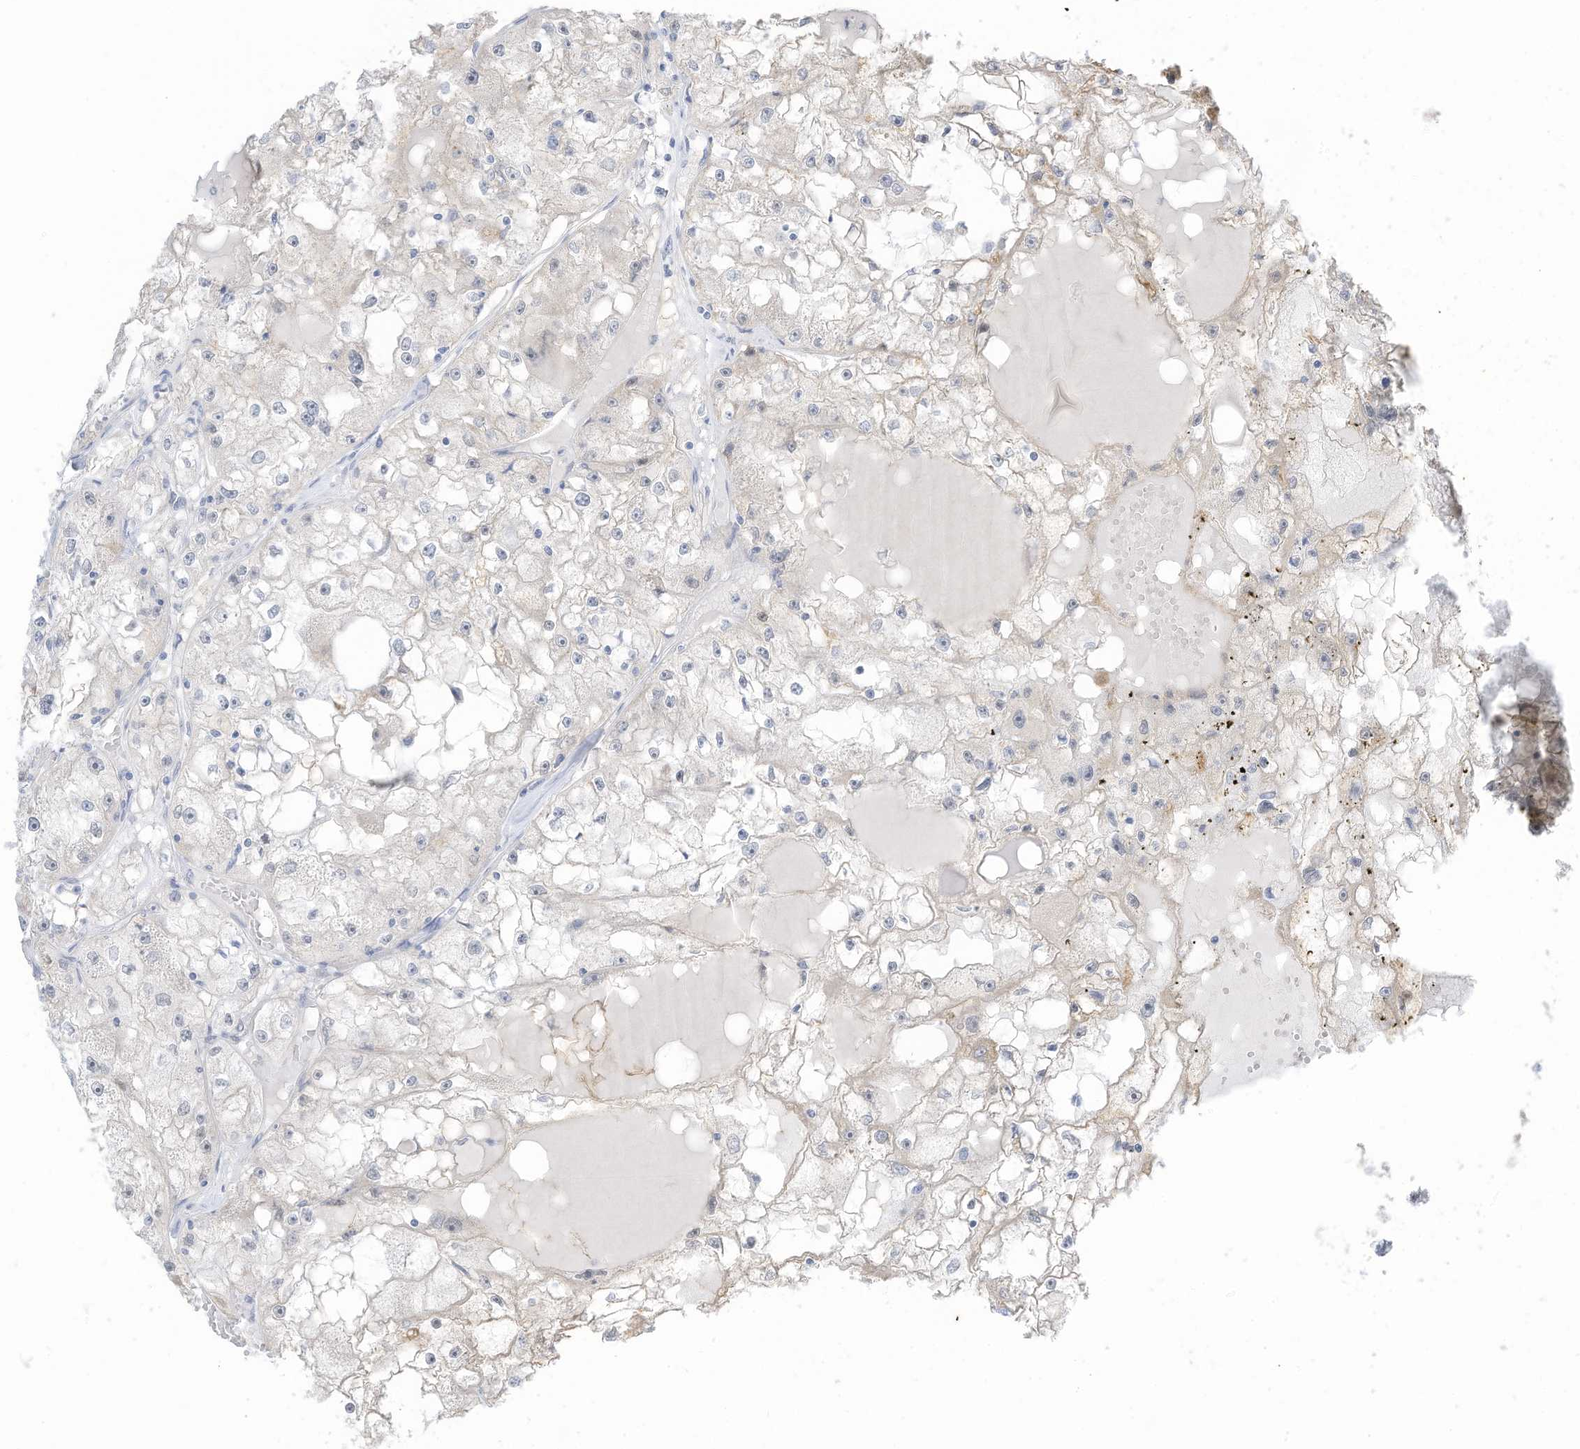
{"staining": {"intensity": "negative", "quantity": "none", "location": "none"}, "tissue": "renal cancer", "cell_type": "Tumor cells", "image_type": "cancer", "snomed": [{"axis": "morphology", "description": "Adenocarcinoma, NOS"}, {"axis": "topography", "description": "Kidney"}], "caption": "Human renal adenocarcinoma stained for a protein using immunohistochemistry (IHC) reveals no staining in tumor cells.", "gene": "ASPRV1", "patient": {"sex": "male", "age": 56}}